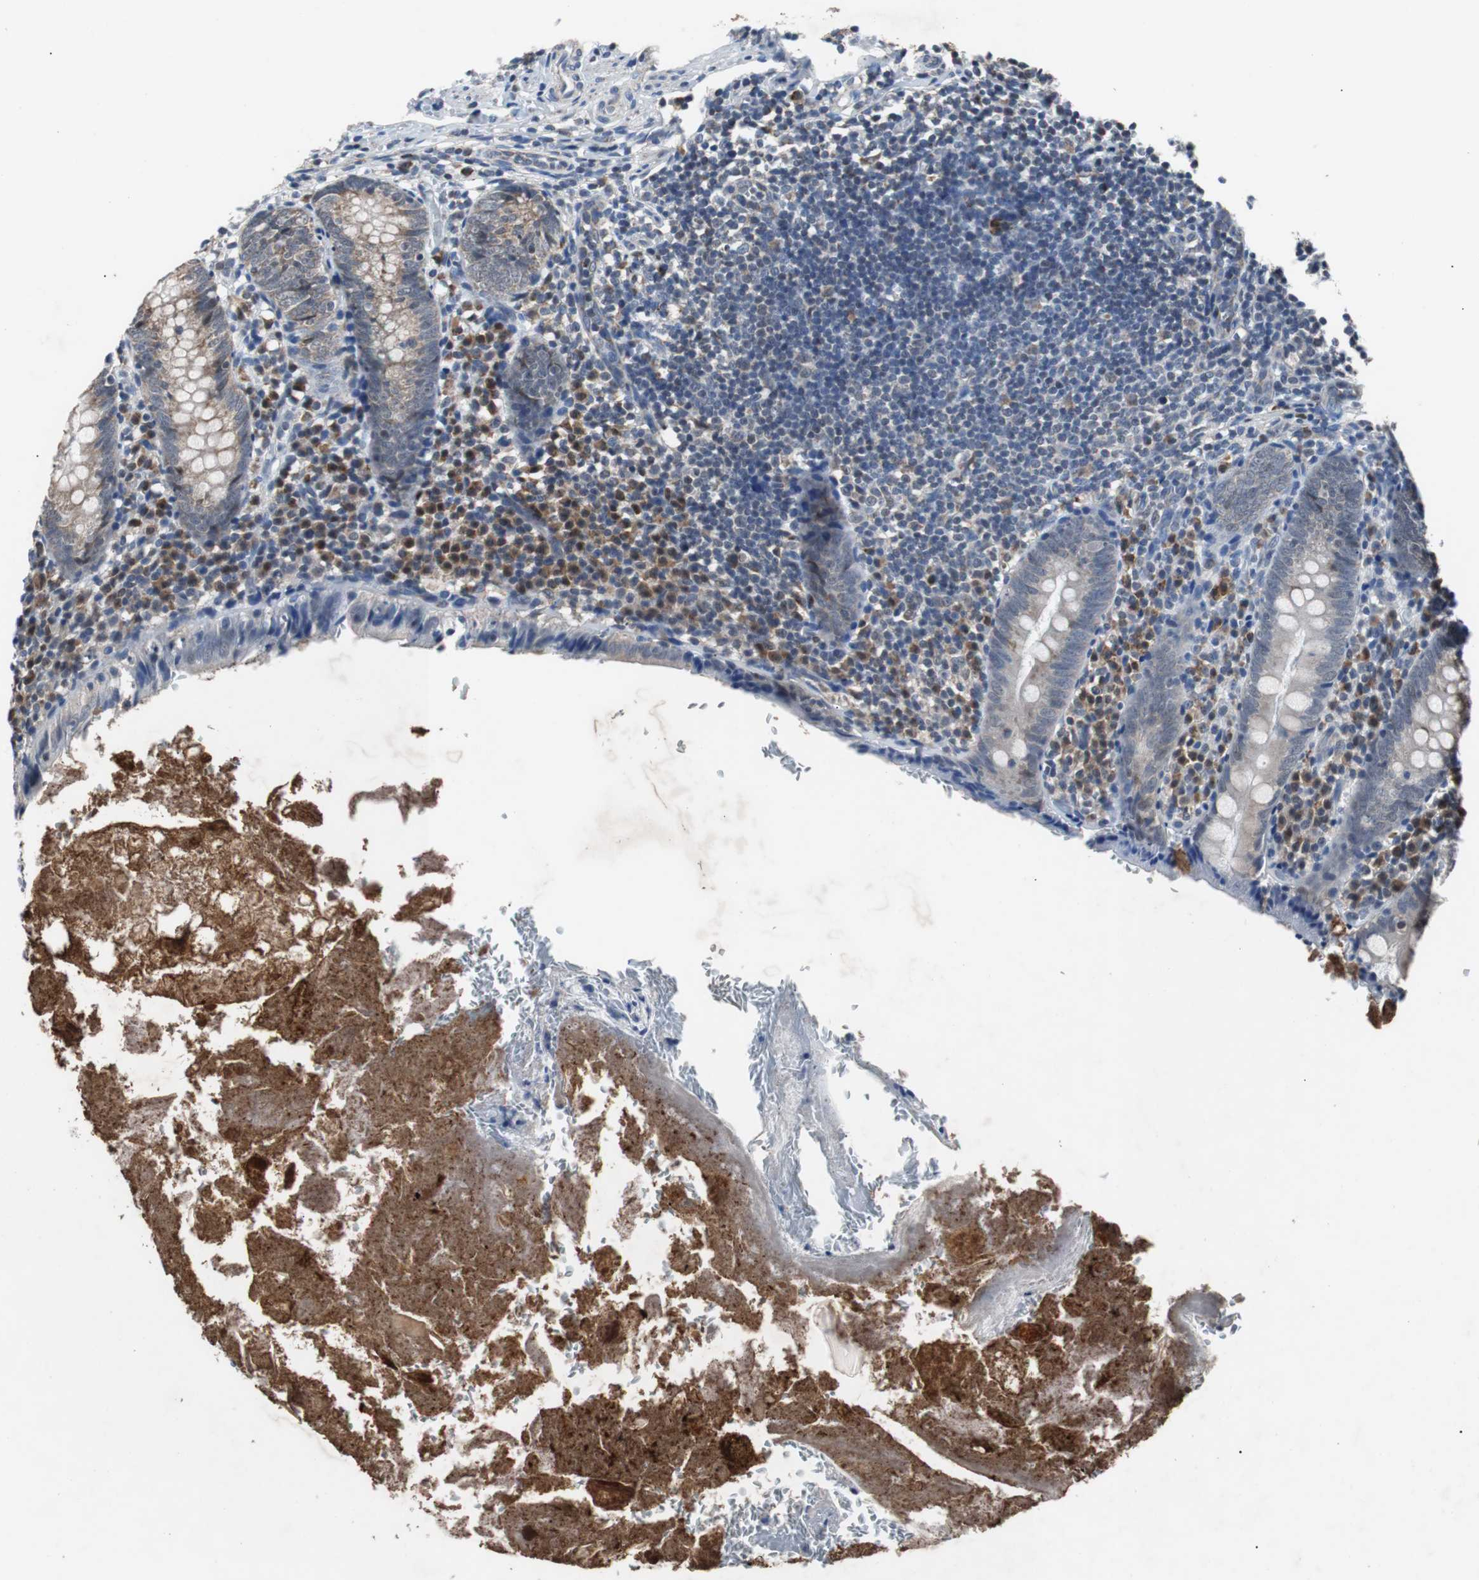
{"staining": {"intensity": "moderate", "quantity": "25%-75%", "location": "cytoplasmic/membranous"}, "tissue": "appendix", "cell_type": "Glandular cells", "image_type": "normal", "snomed": [{"axis": "morphology", "description": "Normal tissue, NOS"}, {"axis": "topography", "description": "Appendix"}], "caption": "The immunohistochemical stain labels moderate cytoplasmic/membranous staining in glandular cells of normal appendix. (IHC, brightfield microscopy, high magnification).", "gene": "PITRM1", "patient": {"sex": "female", "age": 10}}